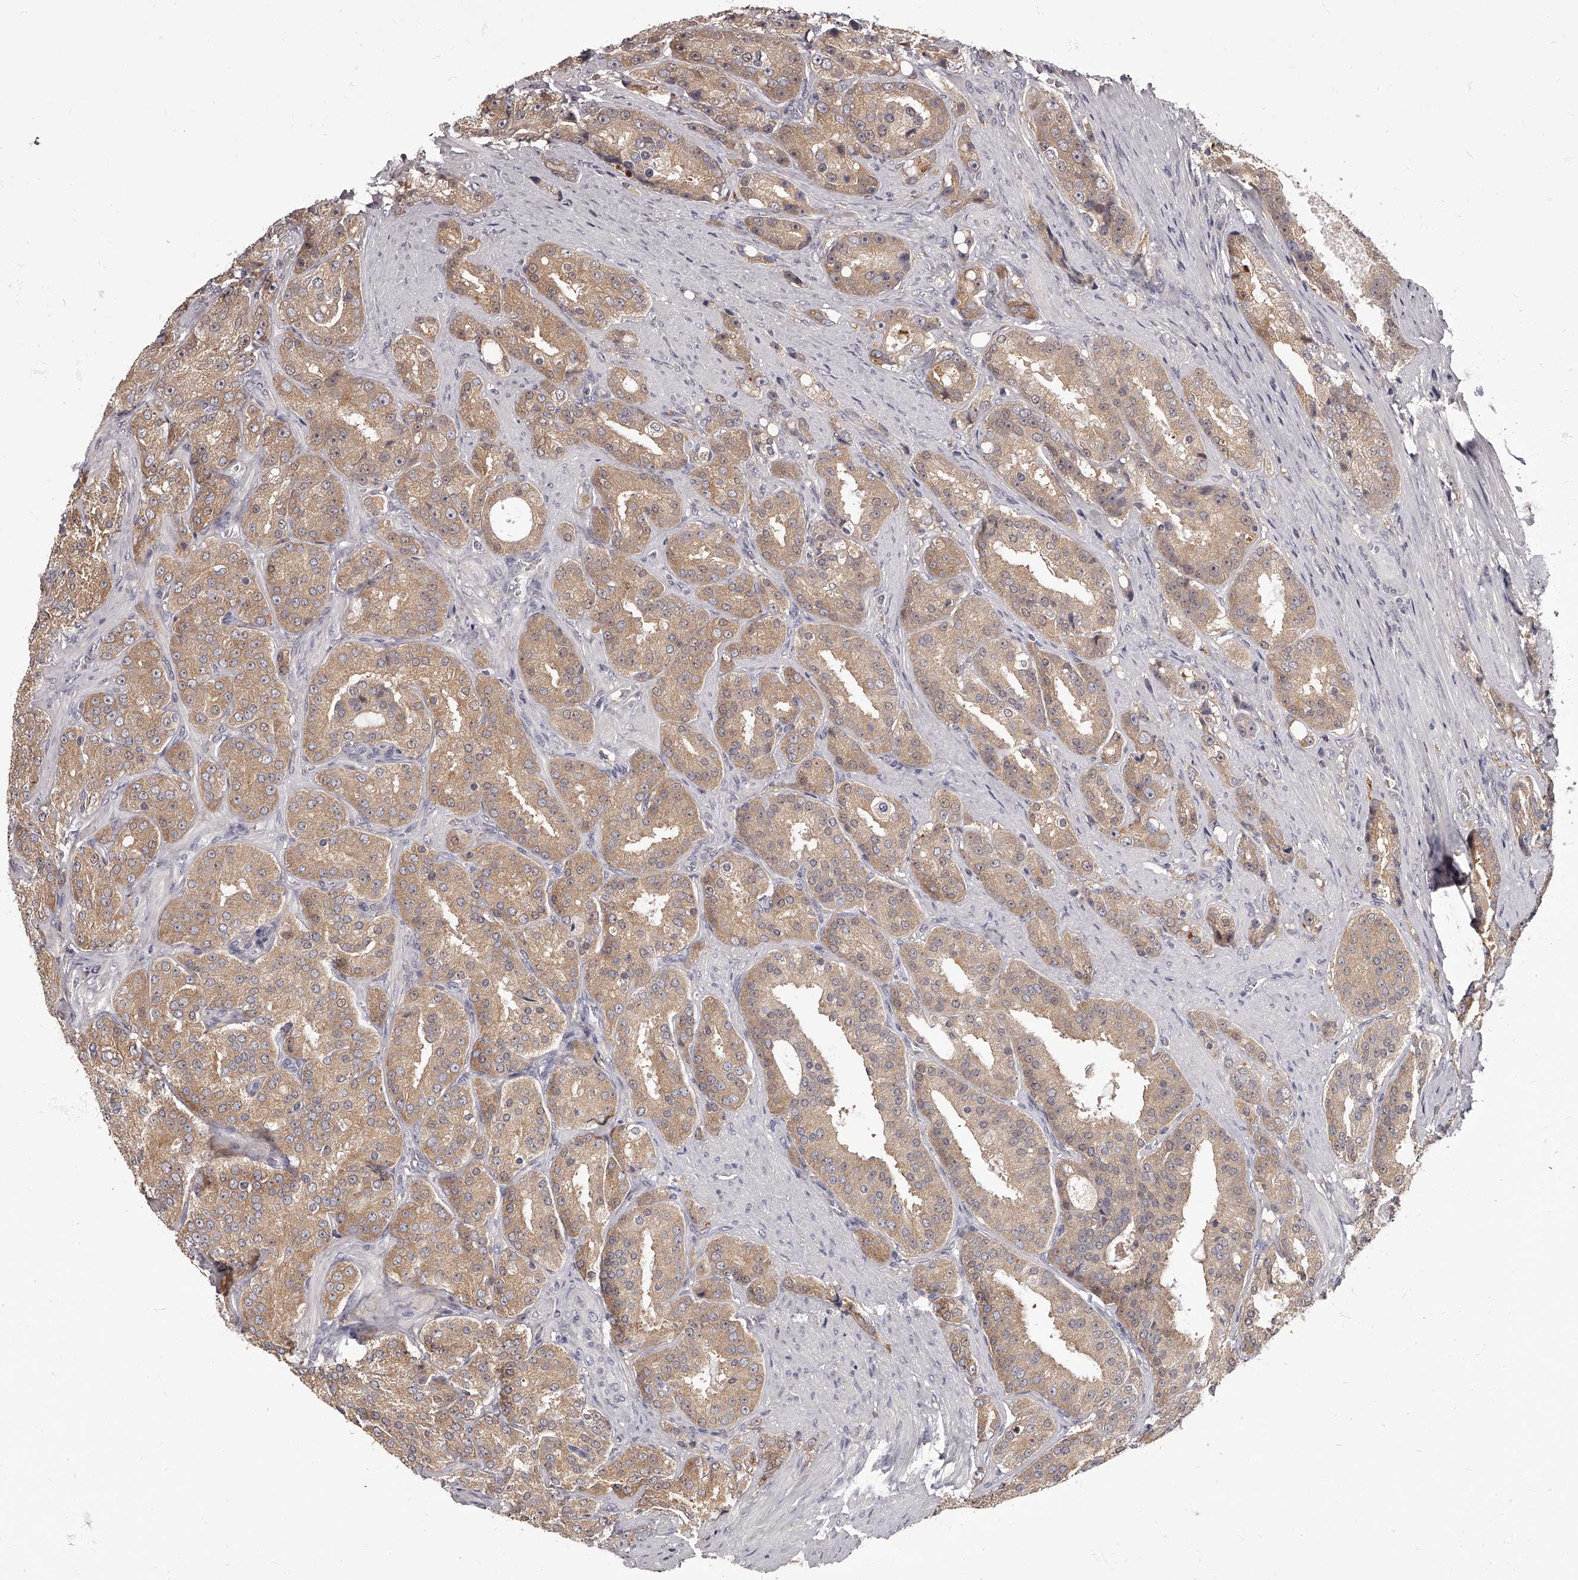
{"staining": {"intensity": "weak", "quantity": ">75%", "location": "cytoplasmic/membranous"}, "tissue": "prostate cancer", "cell_type": "Tumor cells", "image_type": "cancer", "snomed": [{"axis": "morphology", "description": "Adenocarcinoma, High grade"}, {"axis": "topography", "description": "Prostate"}], "caption": "Human adenocarcinoma (high-grade) (prostate) stained with a protein marker shows weak staining in tumor cells.", "gene": "APEH", "patient": {"sex": "male", "age": 60}}